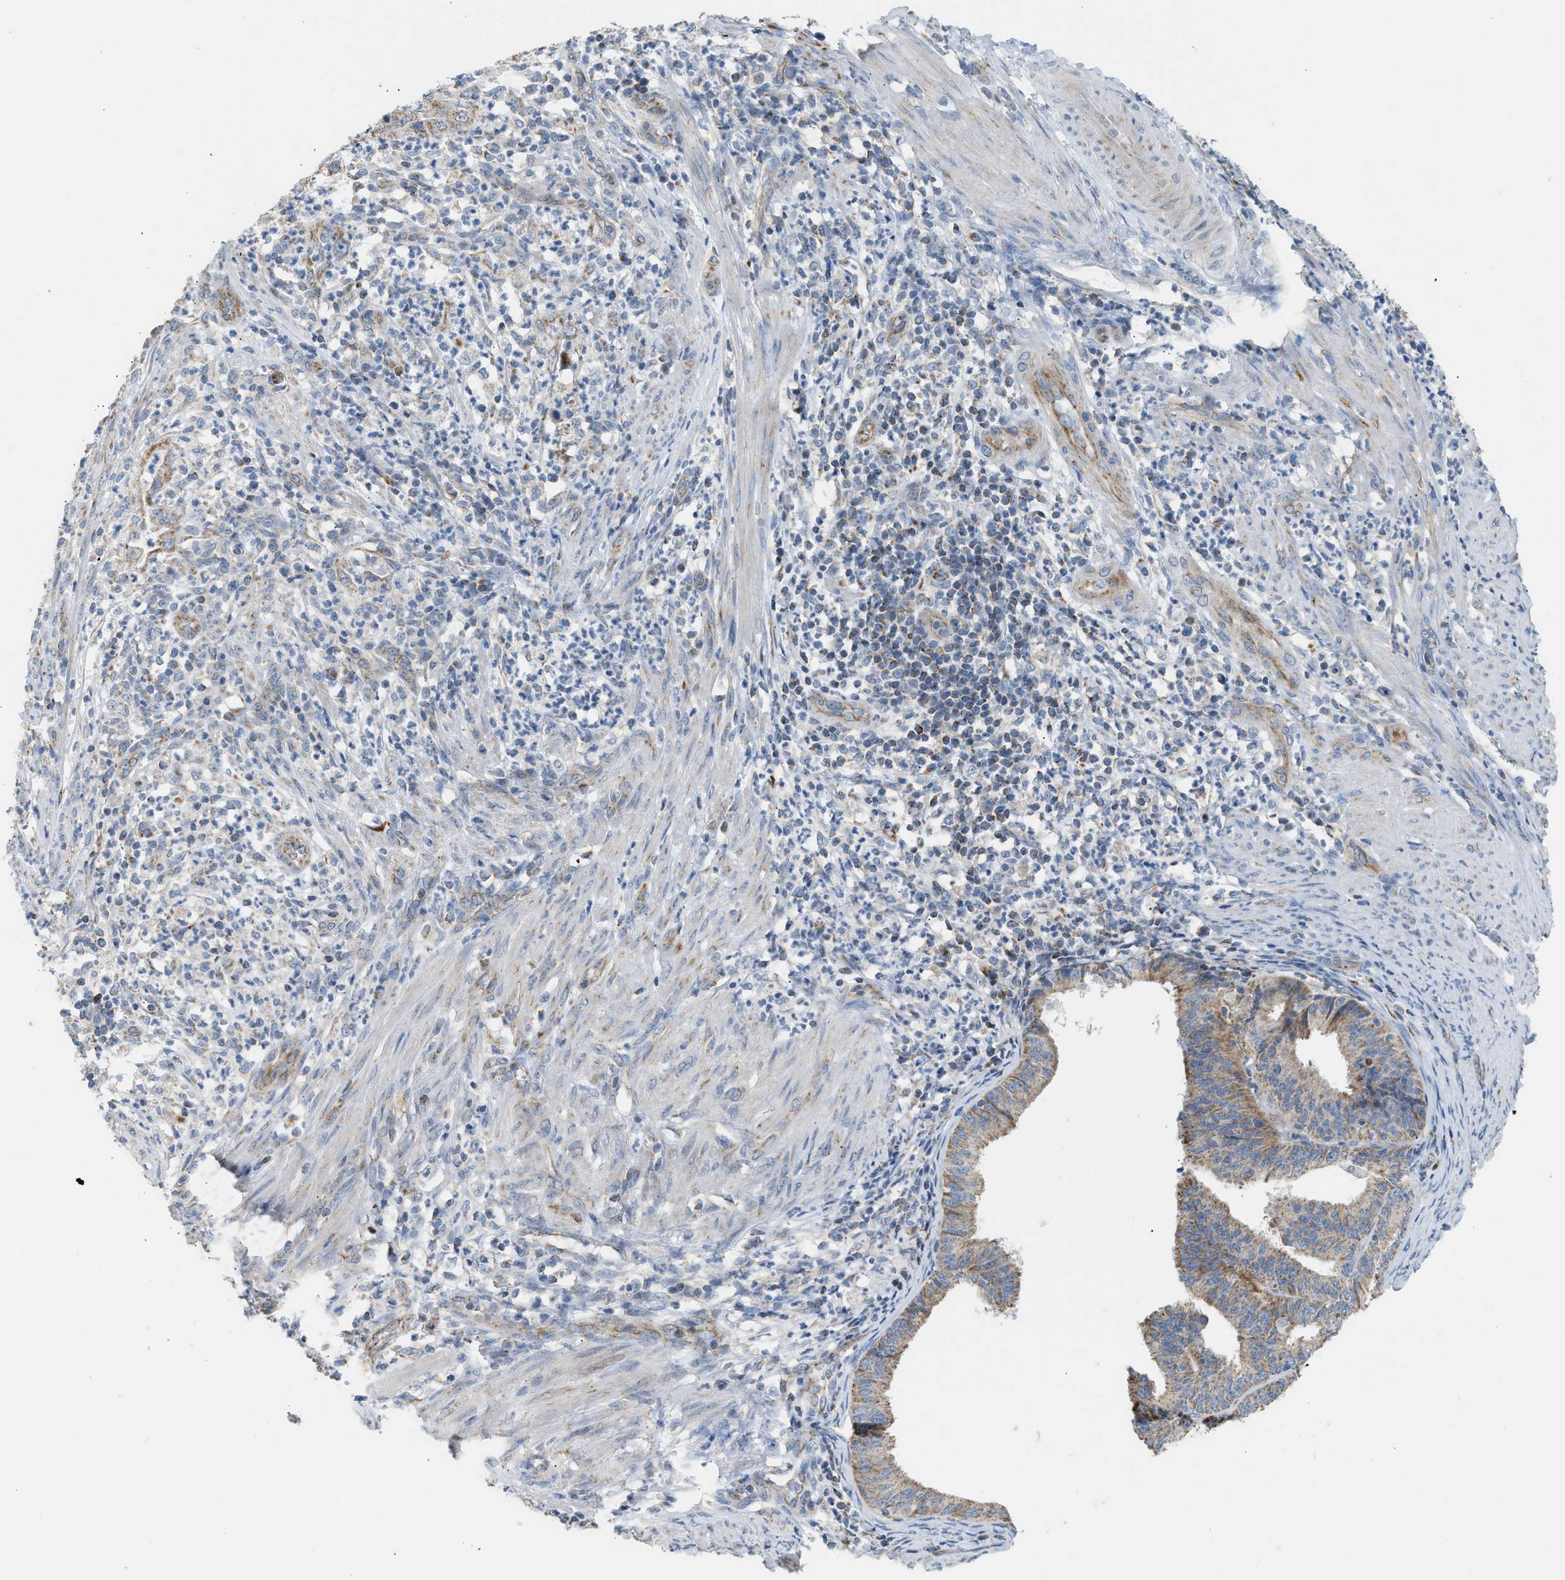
{"staining": {"intensity": "weak", "quantity": ">75%", "location": "cytoplasmic/membranous"}, "tissue": "endometrial cancer", "cell_type": "Tumor cells", "image_type": "cancer", "snomed": [{"axis": "morphology", "description": "Adenocarcinoma, NOS"}, {"axis": "topography", "description": "Endometrium"}], "caption": "Protein expression analysis of human endometrial cancer reveals weak cytoplasmic/membranous expression in approximately >75% of tumor cells.", "gene": "GOT2", "patient": {"sex": "female", "age": 70}}